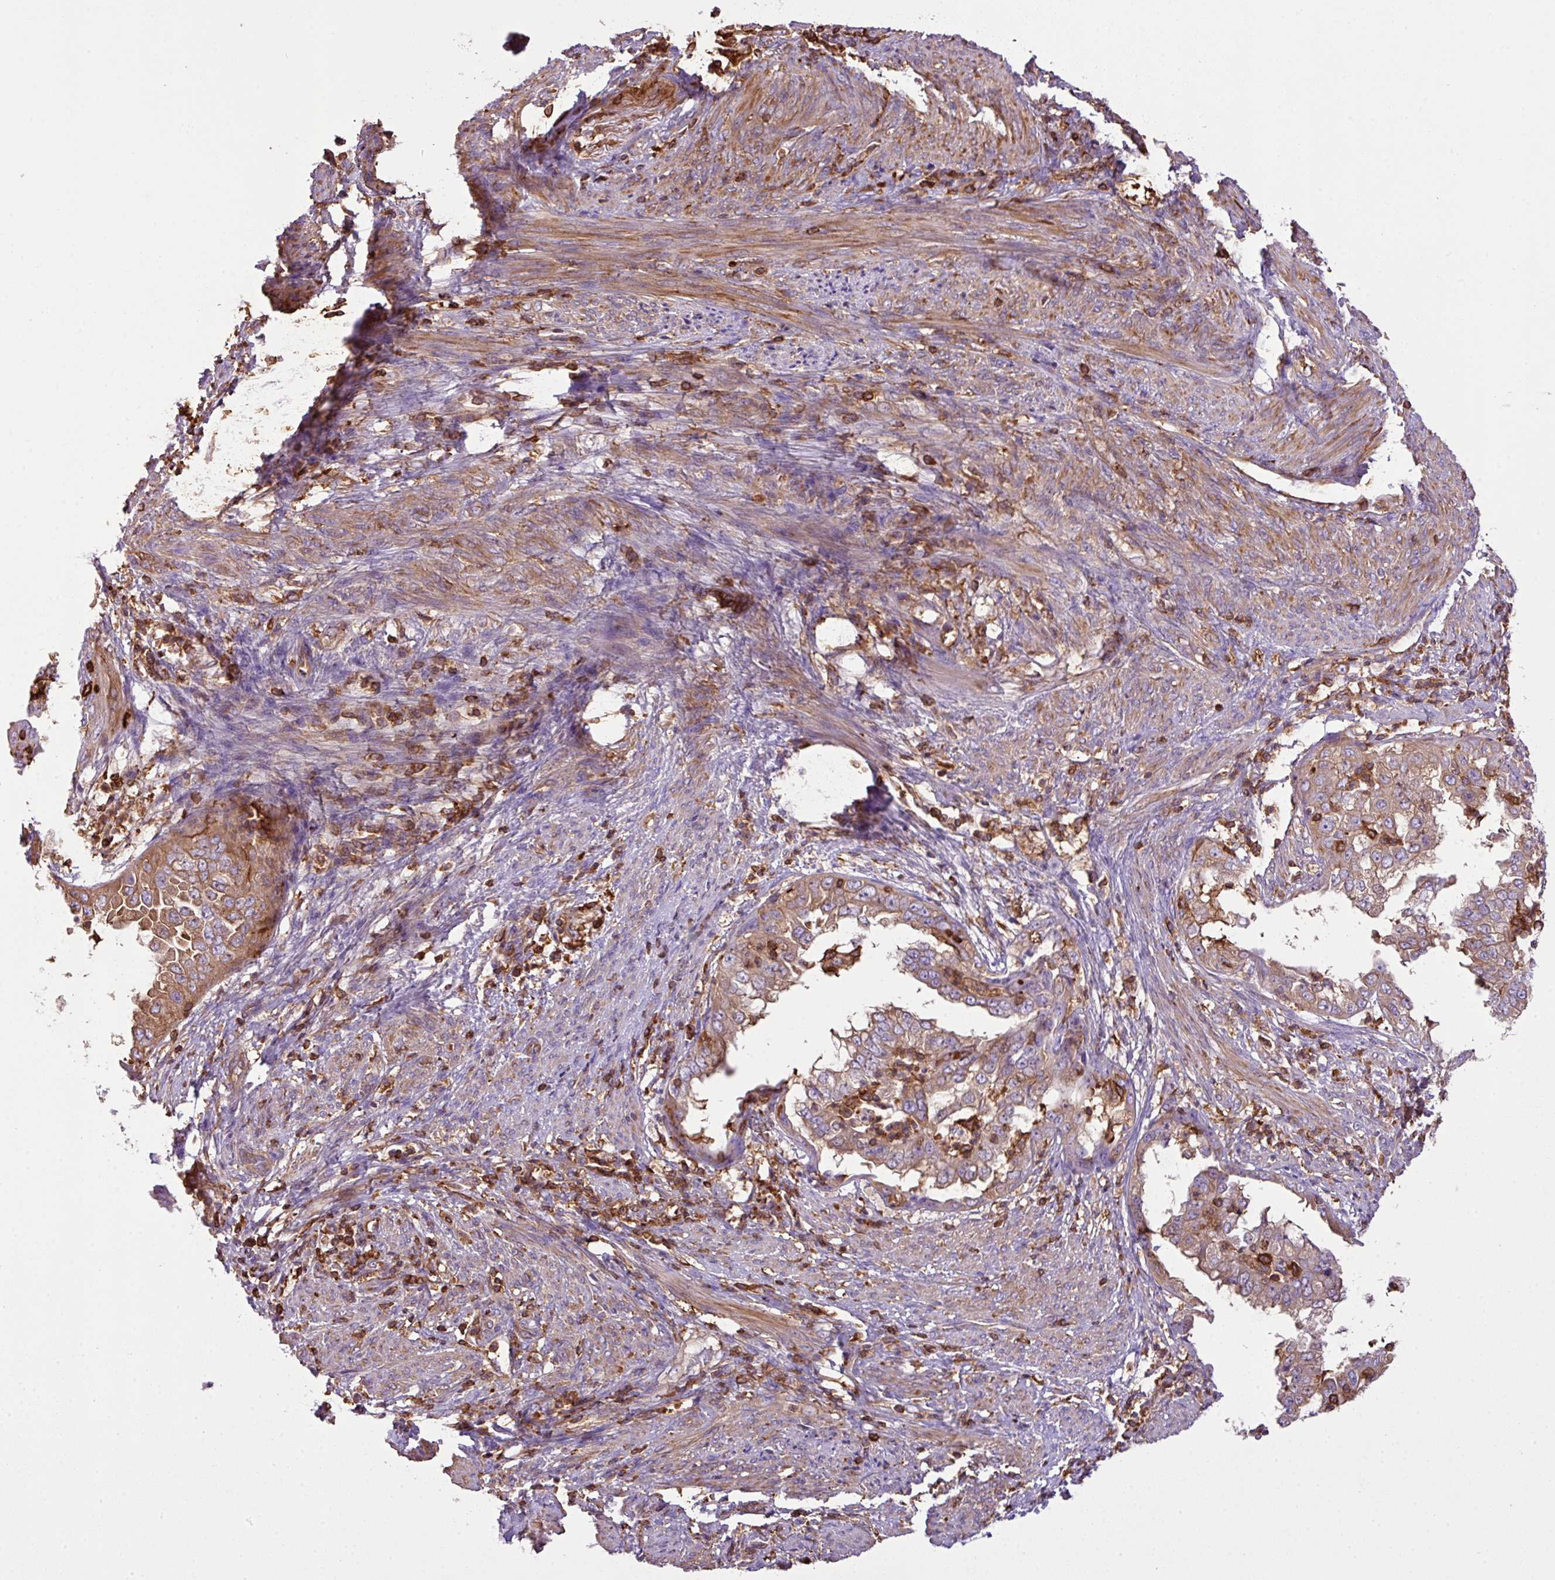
{"staining": {"intensity": "moderate", "quantity": "25%-75%", "location": "cytoplasmic/membranous"}, "tissue": "endometrial cancer", "cell_type": "Tumor cells", "image_type": "cancer", "snomed": [{"axis": "morphology", "description": "Adenocarcinoma, NOS"}, {"axis": "topography", "description": "Endometrium"}], "caption": "Tumor cells reveal medium levels of moderate cytoplasmic/membranous staining in approximately 25%-75% of cells in endometrial cancer (adenocarcinoma).", "gene": "PGAP6", "patient": {"sex": "female", "age": 85}}